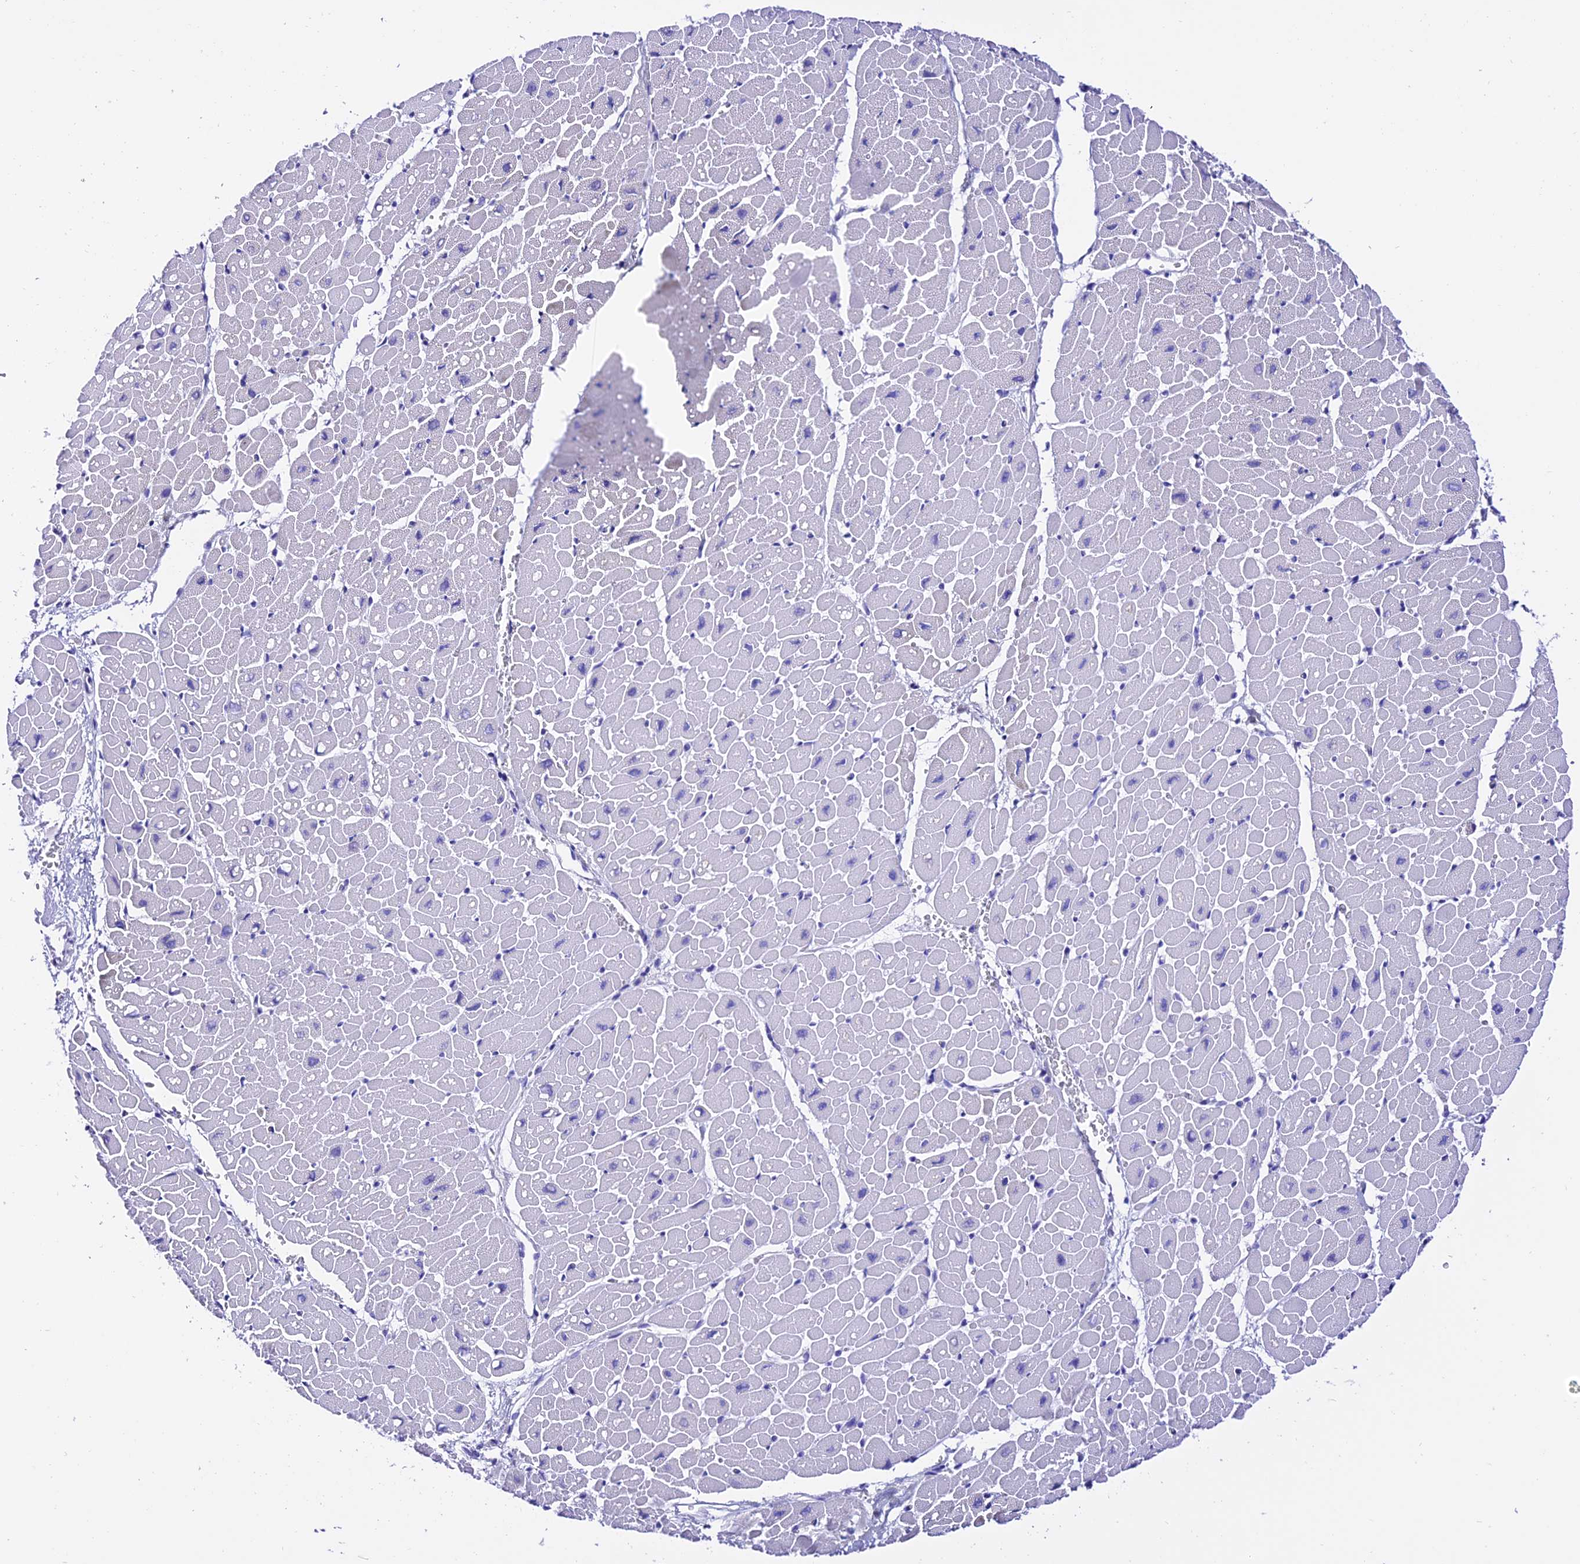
{"staining": {"intensity": "negative", "quantity": "none", "location": "none"}, "tissue": "heart muscle", "cell_type": "Cardiomyocytes", "image_type": "normal", "snomed": [{"axis": "morphology", "description": "Normal tissue, NOS"}, {"axis": "topography", "description": "Heart"}], "caption": "Immunohistochemistry (IHC) of normal heart muscle shows no positivity in cardiomyocytes.", "gene": "TRMT44", "patient": {"sex": "male", "age": 45}}